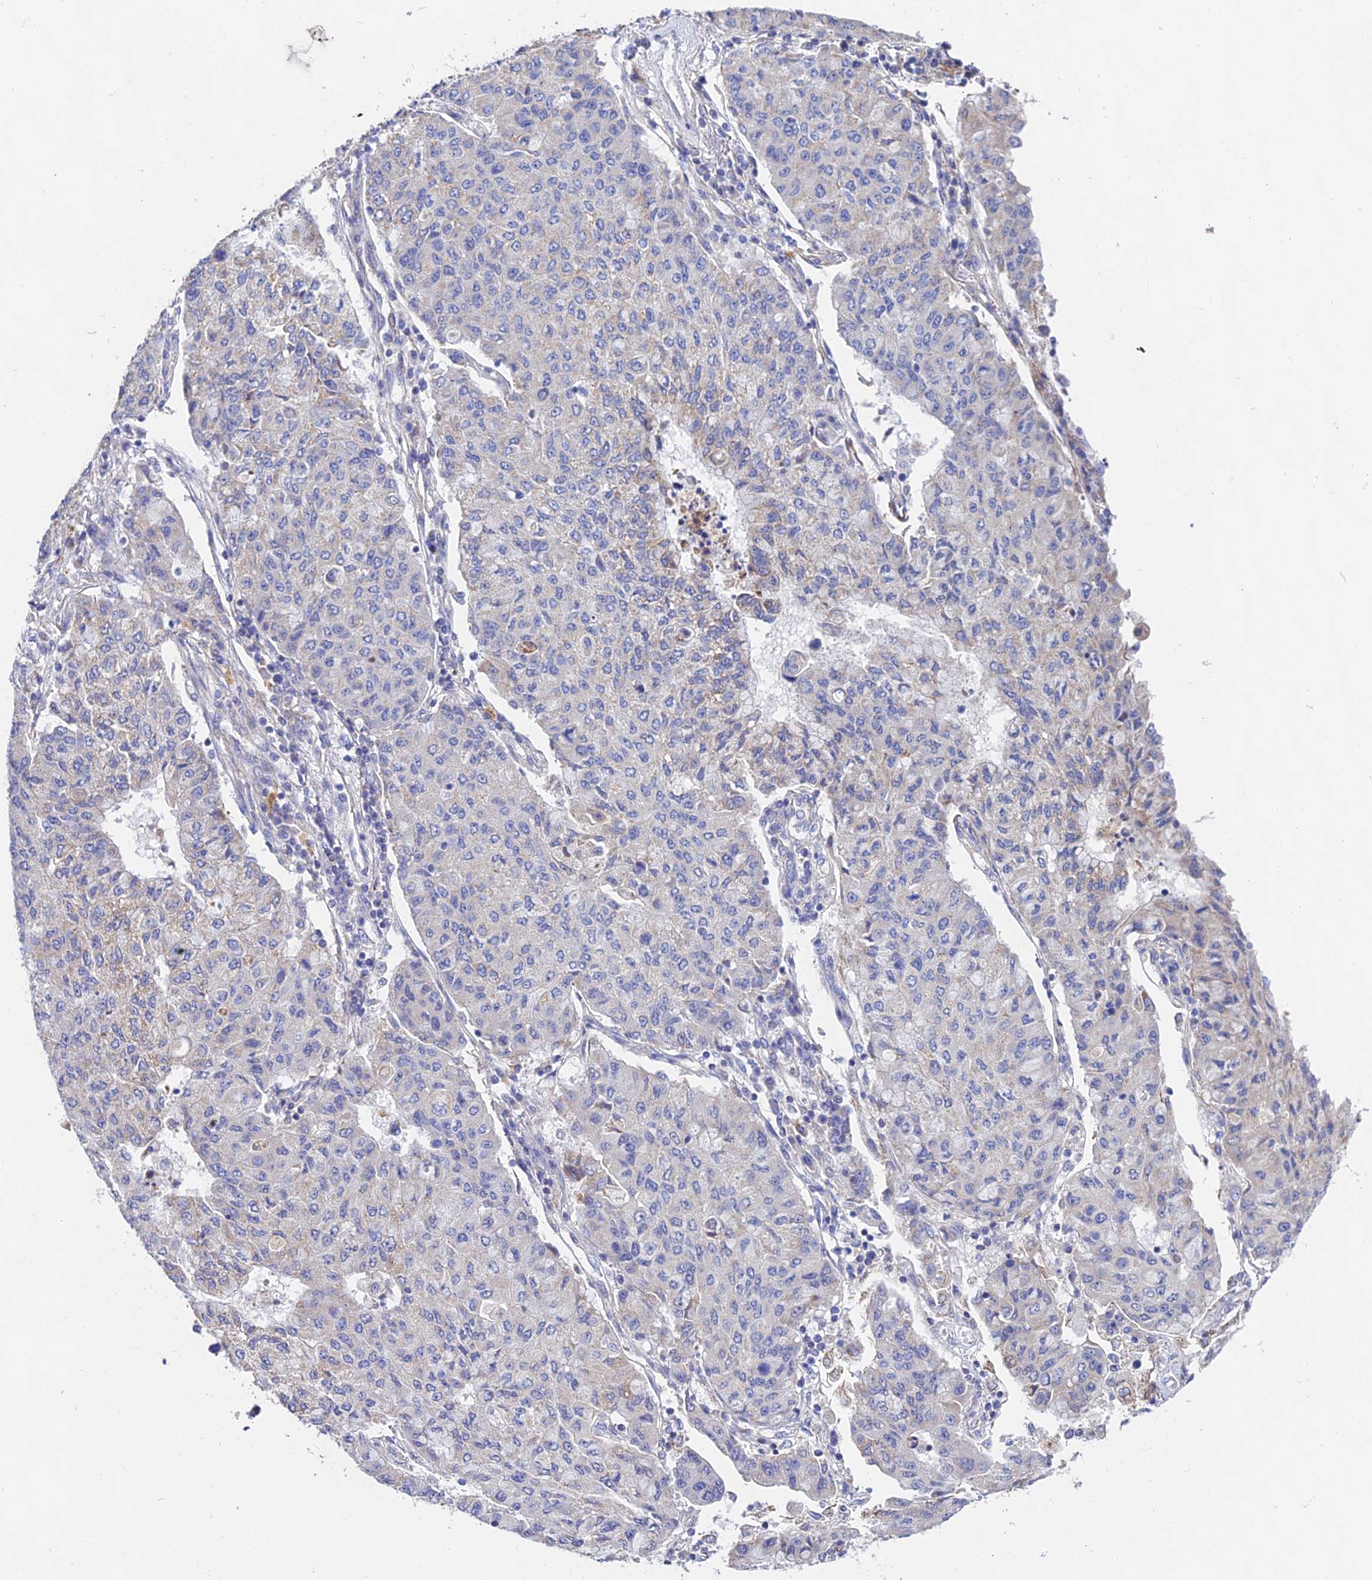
{"staining": {"intensity": "negative", "quantity": "none", "location": "none"}, "tissue": "lung cancer", "cell_type": "Tumor cells", "image_type": "cancer", "snomed": [{"axis": "morphology", "description": "Squamous cell carcinoma, NOS"}, {"axis": "topography", "description": "Lung"}], "caption": "Lung cancer was stained to show a protein in brown. There is no significant staining in tumor cells.", "gene": "PPP2R2C", "patient": {"sex": "male", "age": 74}}